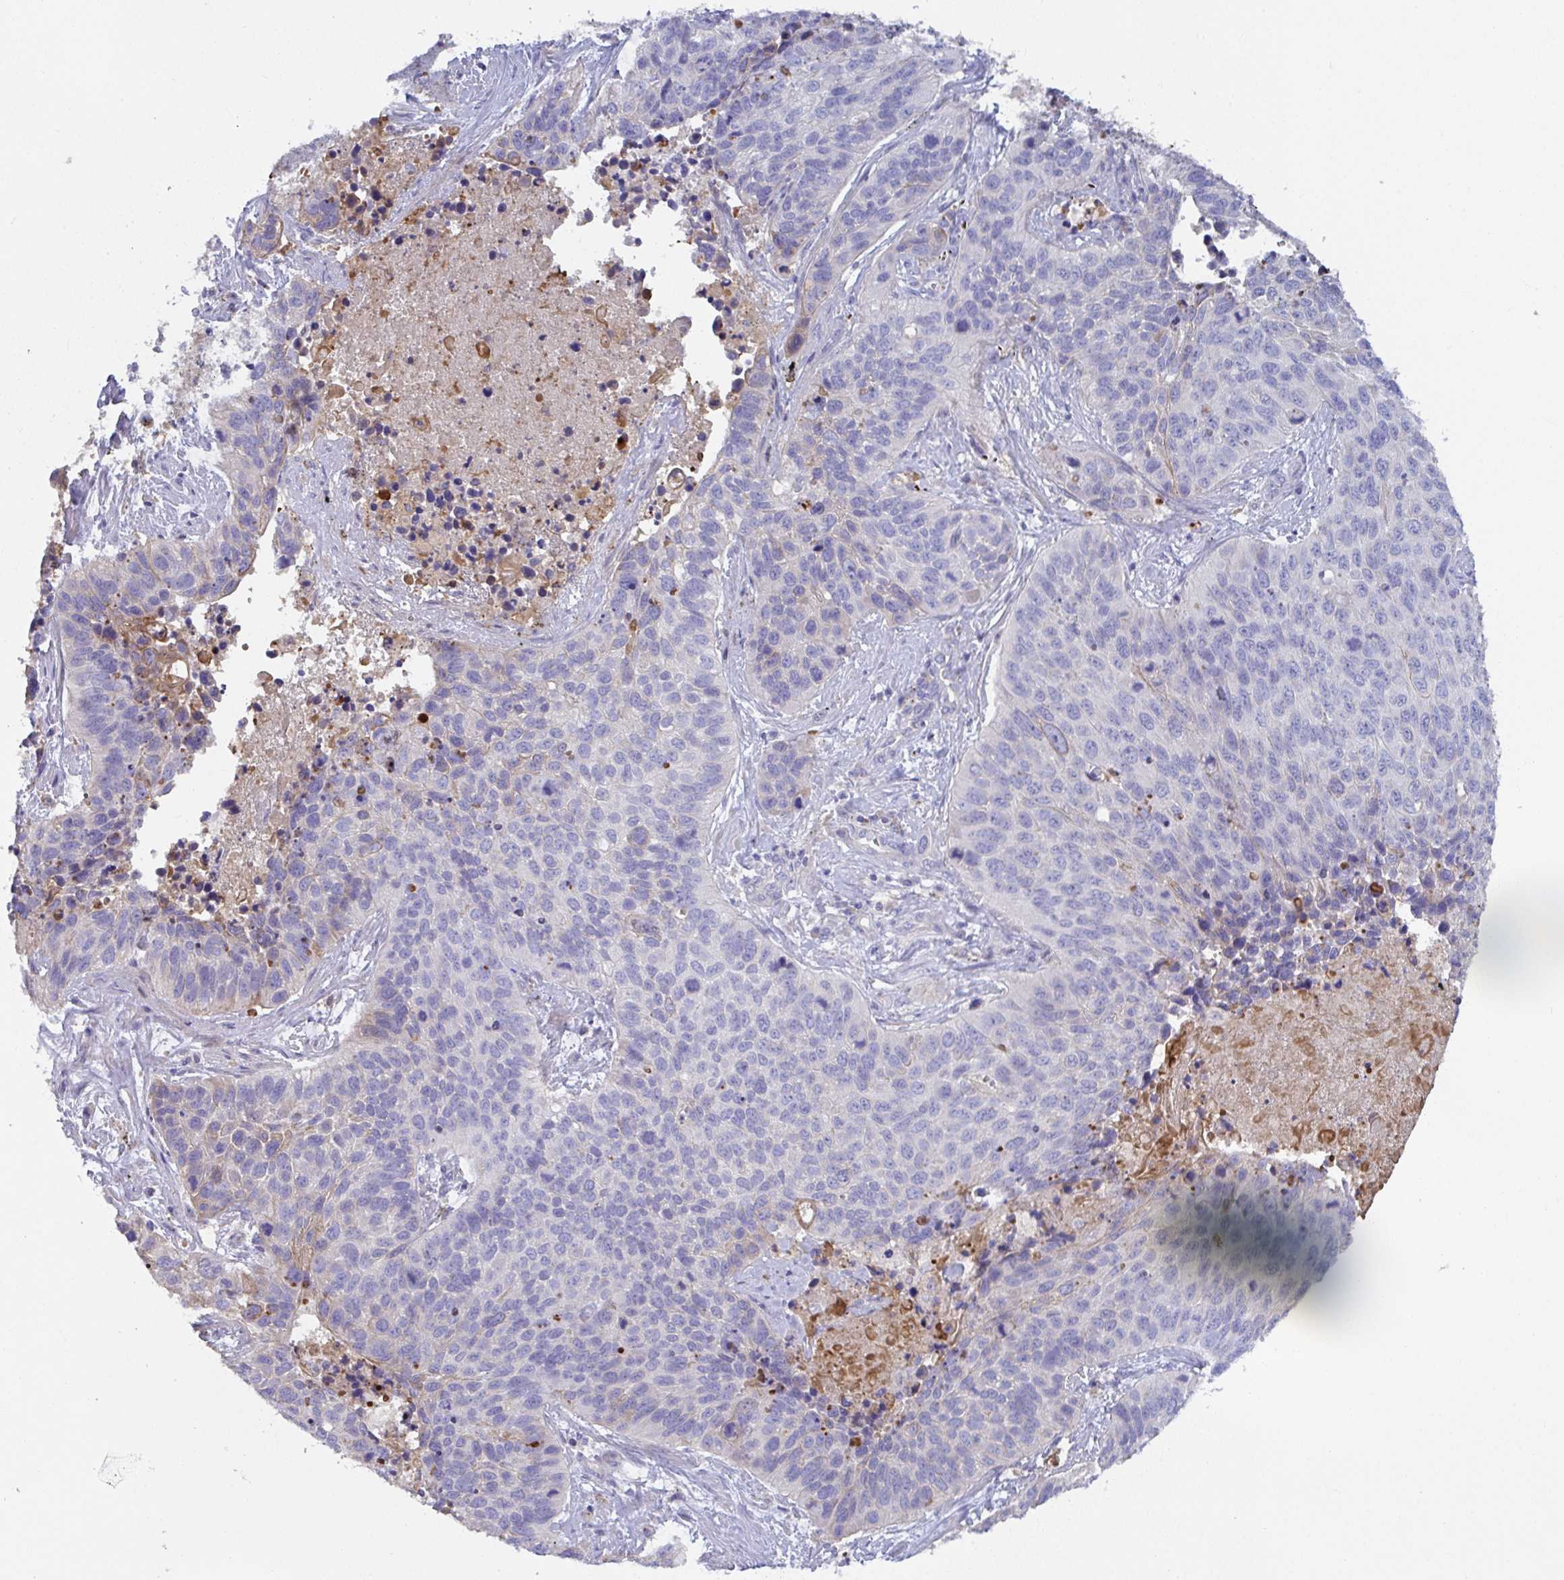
{"staining": {"intensity": "moderate", "quantity": "<25%", "location": "cytoplasmic/membranous"}, "tissue": "lung cancer", "cell_type": "Tumor cells", "image_type": "cancer", "snomed": [{"axis": "morphology", "description": "Squamous cell carcinoma, NOS"}, {"axis": "topography", "description": "Lung"}], "caption": "High-magnification brightfield microscopy of squamous cell carcinoma (lung) stained with DAB (brown) and counterstained with hematoxylin (blue). tumor cells exhibit moderate cytoplasmic/membranous staining is present in approximately<25% of cells.", "gene": "ANO5", "patient": {"sex": "male", "age": 62}}